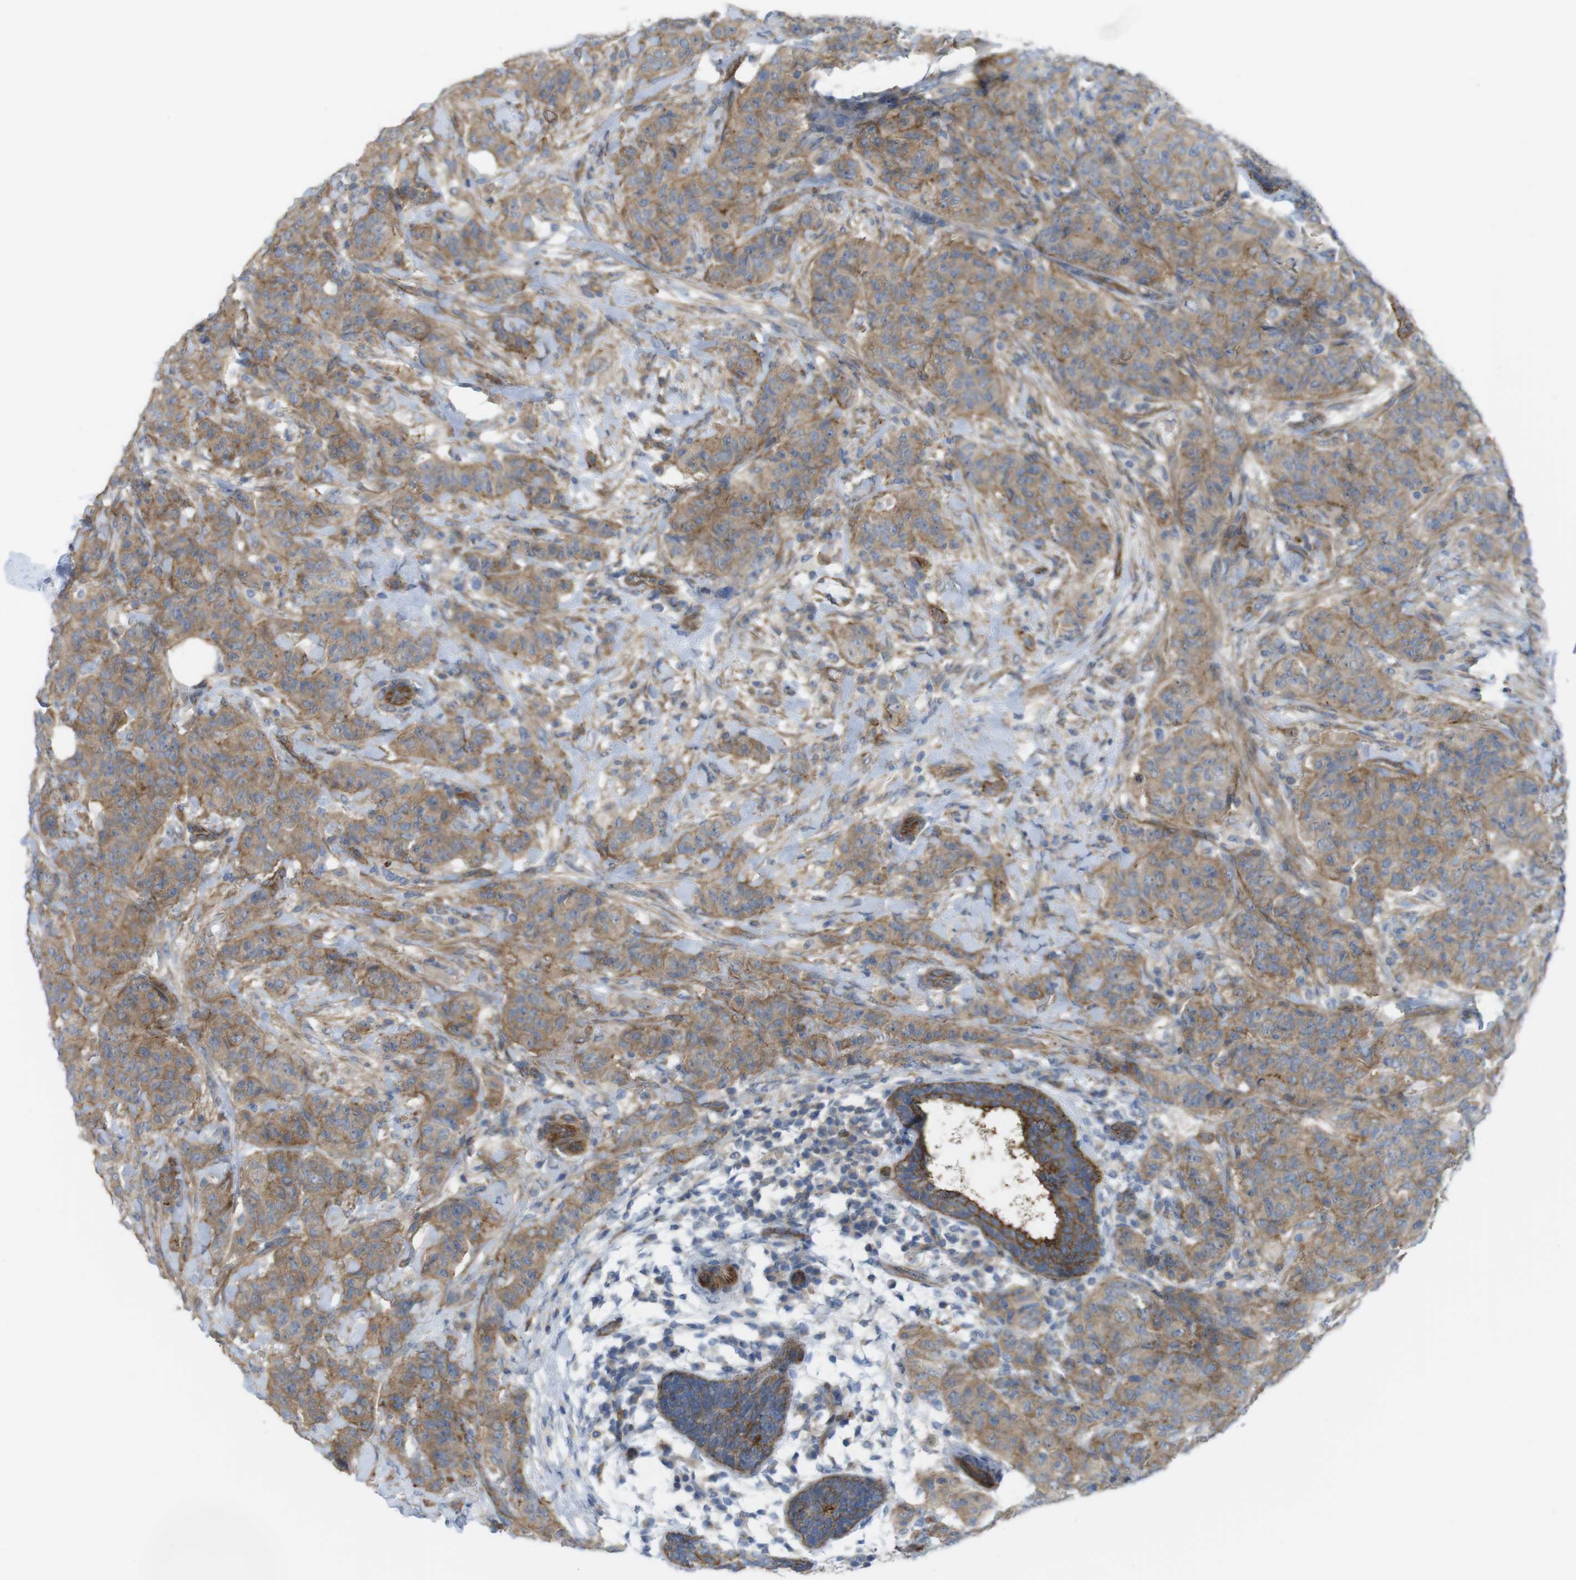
{"staining": {"intensity": "moderate", "quantity": ">75%", "location": "cytoplasmic/membranous"}, "tissue": "breast cancer", "cell_type": "Tumor cells", "image_type": "cancer", "snomed": [{"axis": "morphology", "description": "Normal tissue, NOS"}, {"axis": "morphology", "description": "Duct carcinoma"}, {"axis": "topography", "description": "Breast"}], "caption": "Protein staining displays moderate cytoplasmic/membranous expression in about >75% of tumor cells in invasive ductal carcinoma (breast).", "gene": "PREX2", "patient": {"sex": "female", "age": 40}}